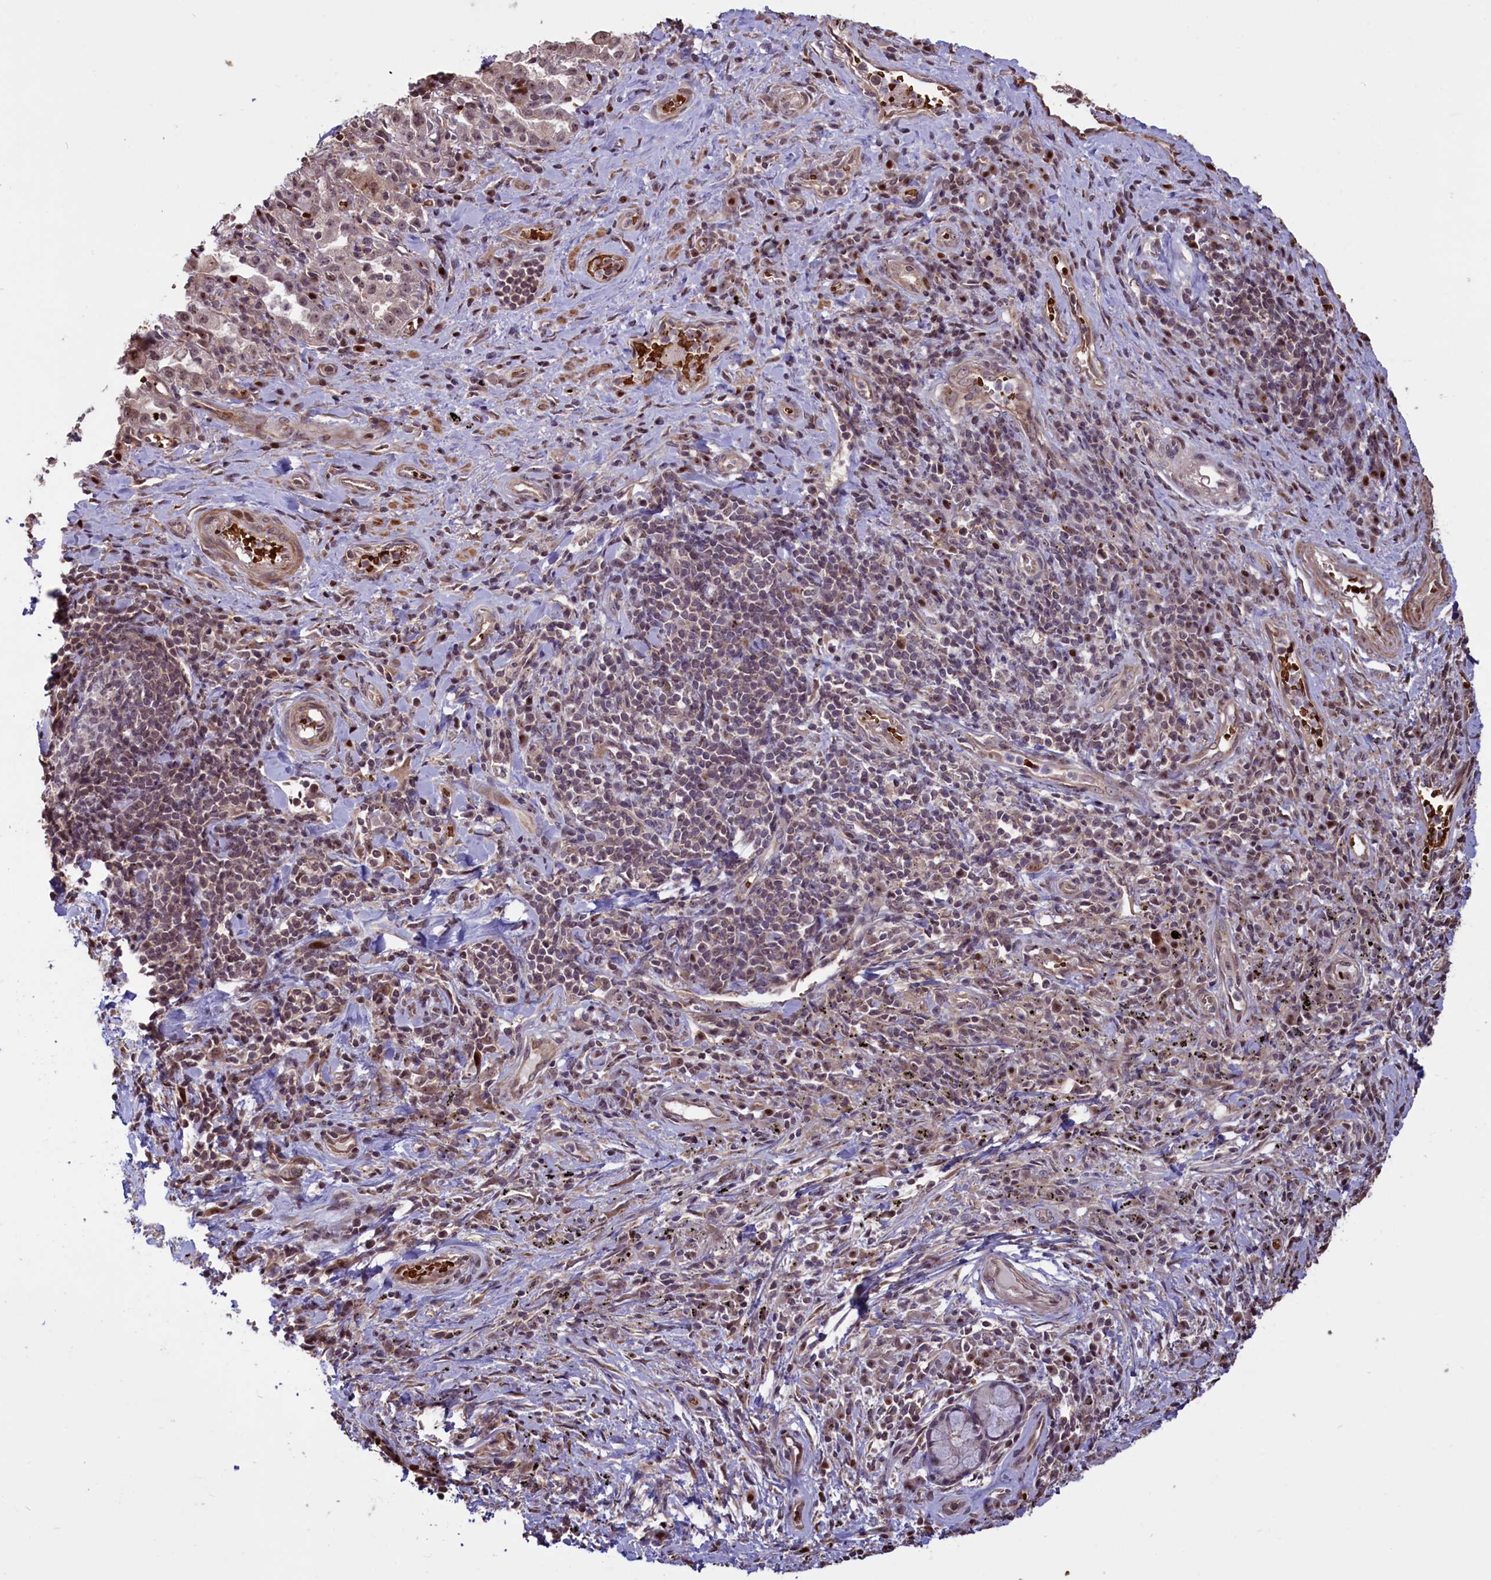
{"staining": {"intensity": "moderate", "quantity": ">75%", "location": "cytoplasmic/membranous,nuclear"}, "tissue": "adipose tissue", "cell_type": "Adipocytes", "image_type": "normal", "snomed": [{"axis": "morphology", "description": "Normal tissue, NOS"}, {"axis": "morphology", "description": "Squamous cell carcinoma, NOS"}, {"axis": "topography", "description": "Bronchus"}, {"axis": "topography", "description": "Lung"}], "caption": "The photomicrograph reveals immunohistochemical staining of unremarkable adipose tissue. There is moderate cytoplasmic/membranous,nuclear positivity is appreciated in approximately >75% of adipocytes.", "gene": "SHFL", "patient": {"sex": "male", "age": 64}}